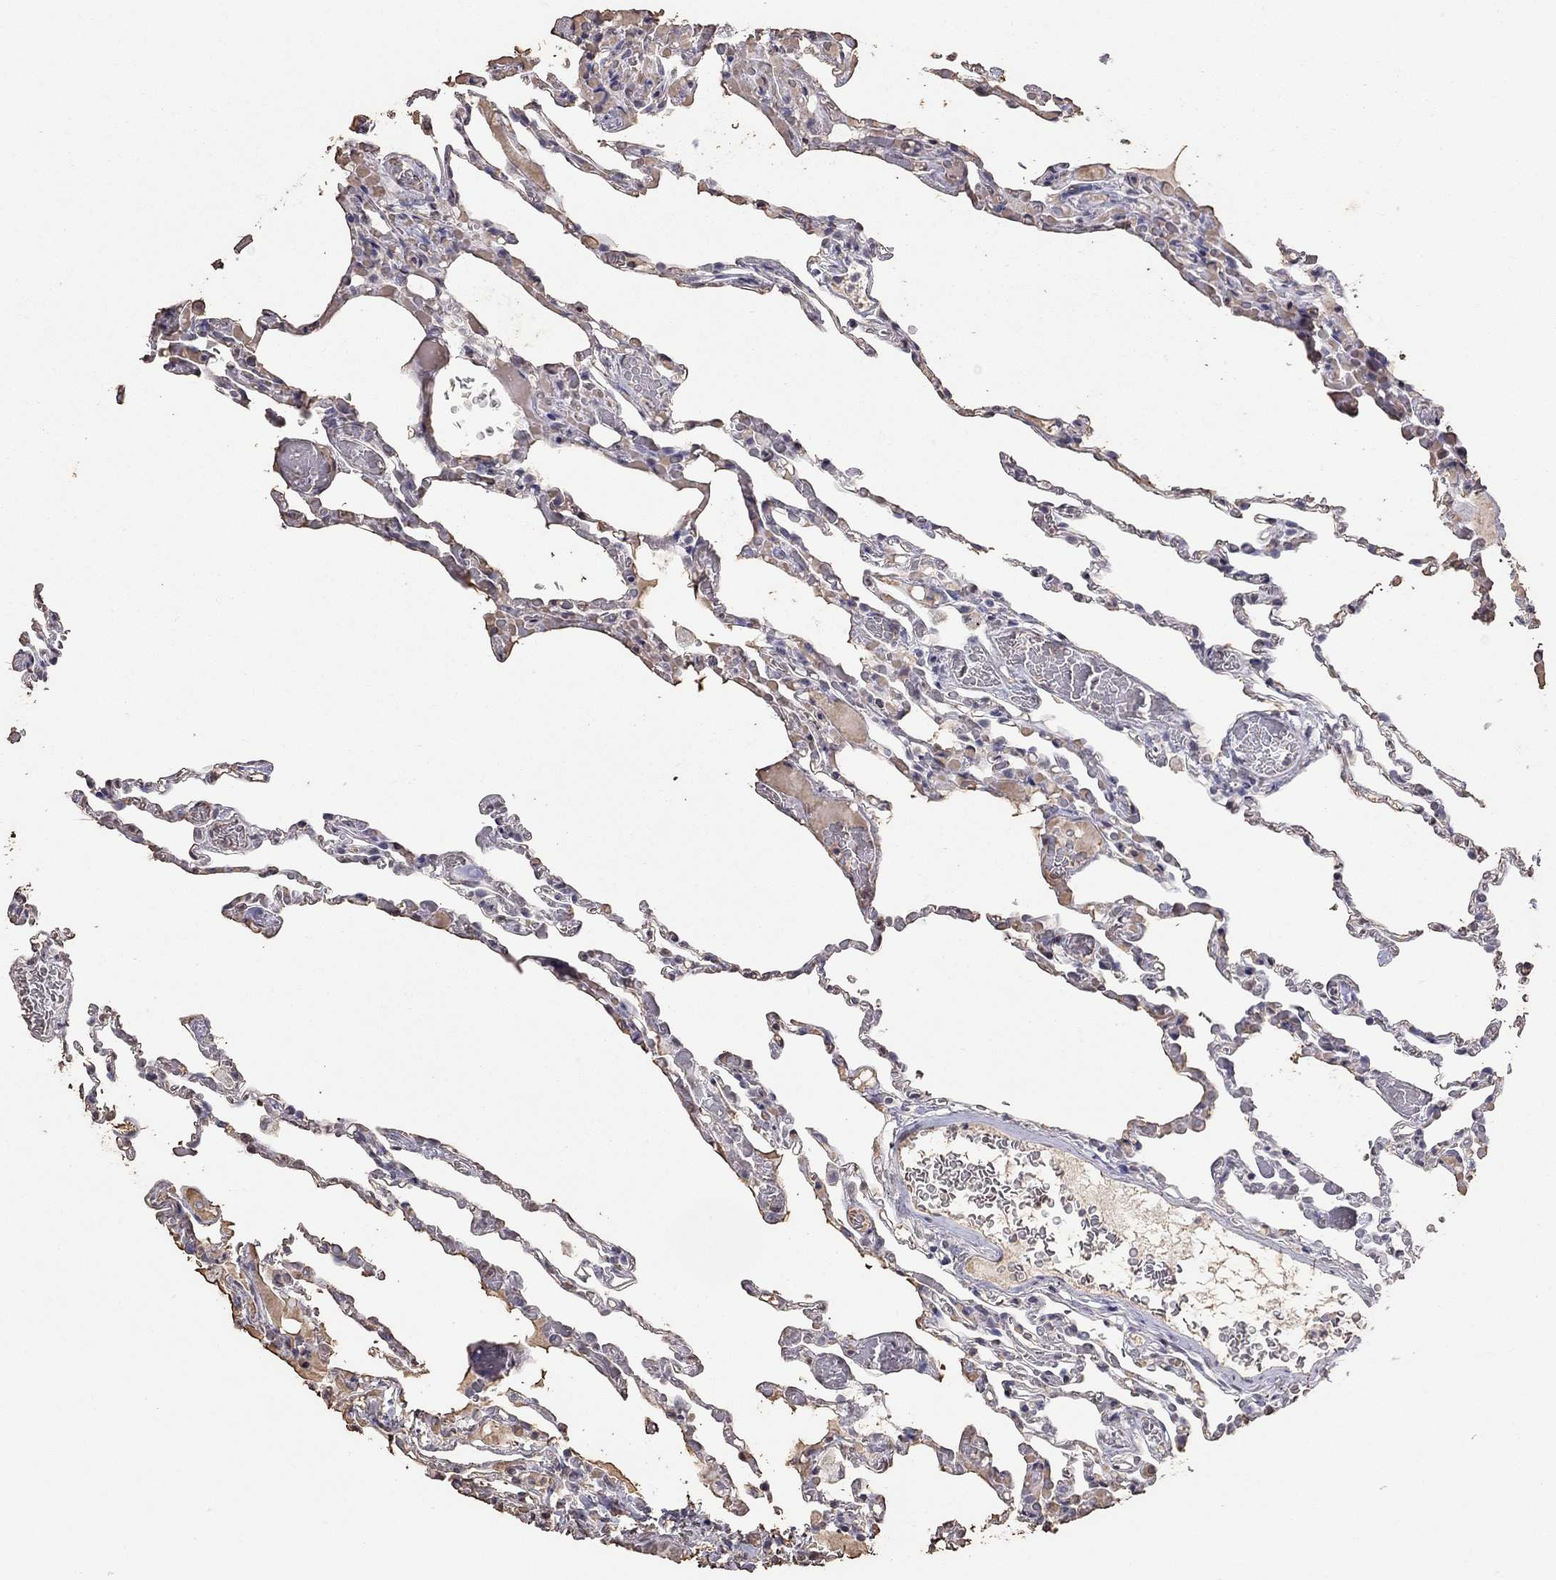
{"staining": {"intensity": "negative", "quantity": "none", "location": "none"}, "tissue": "lung", "cell_type": "Alveolar cells", "image_type": "normal", "snomed": [{"axis": "morphology", "description": "Normal tissue, NOS"}, {"axis": "topography", "description": "Lung"}], "caption": "The immunohistochemistry (IHC) image has no significant positivity in alveolar cells of lung. (DAB IHC, high magnification).", "gene": "SUN3", "patient": {"sex": "female", "age": 43}}